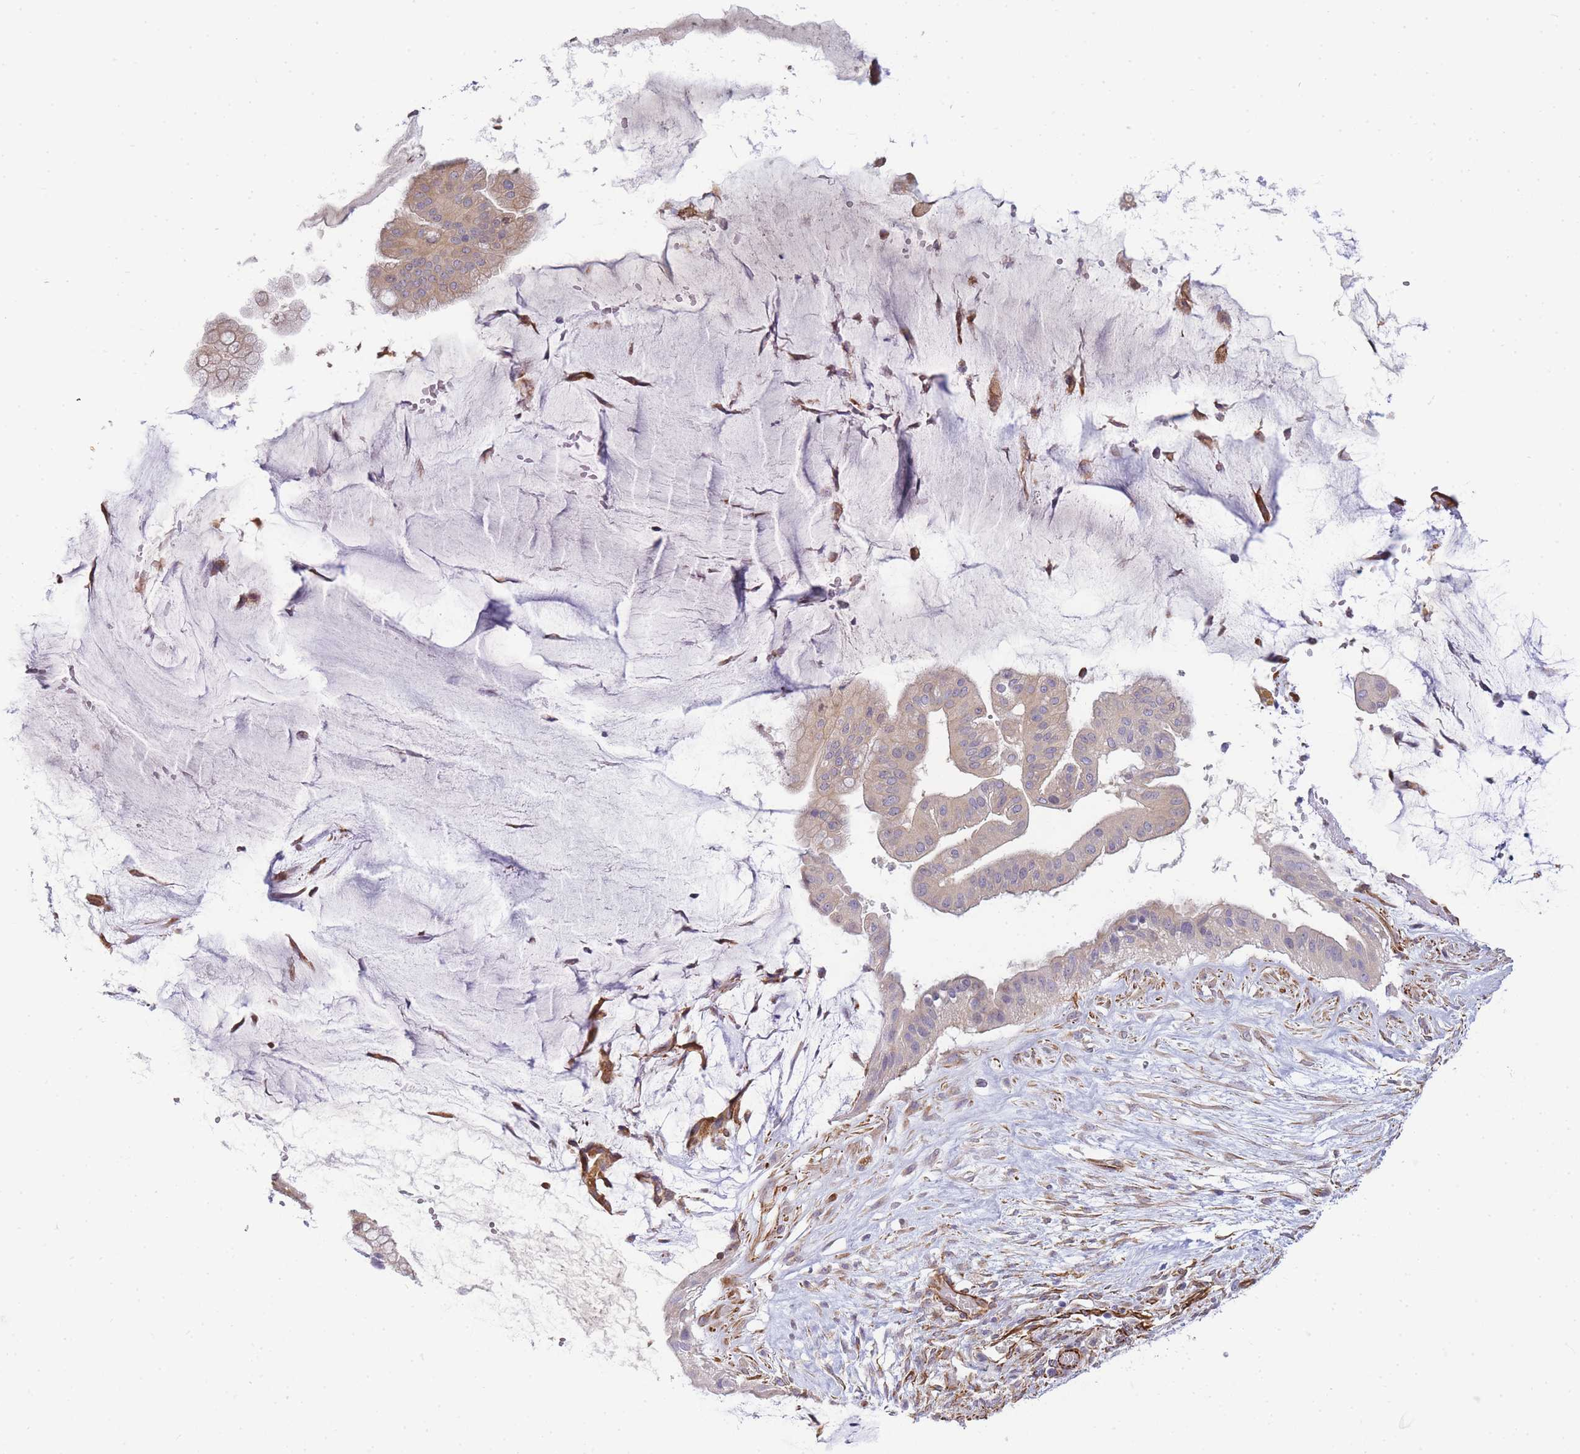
{"staining": {"intensity": "weak", "quantity": "25%-75%", "location": "cytoplasmic/membranous"}, "tissue": "ovarian cancer", "cell_type": "Tumor cells", "image_type": "cancer", "snomed": [{"axis": "morphology", "description": "Cystadenocarcinoma, mucinous, NOS"}, {"axis": "topography", "description": "Ovary"}], "caption": "Immunohistochemical staining of human mucinous cystadenocarcinoma (ovarian) reveals low levels of weak cytoplasmic/membranous protein staining in about 25%-75% of tumor cells. The protein is shown in brown color, while the nuclei are stained blue.", "gene": "ECPAS", "patient": {"sex": "female", "age": 73}}